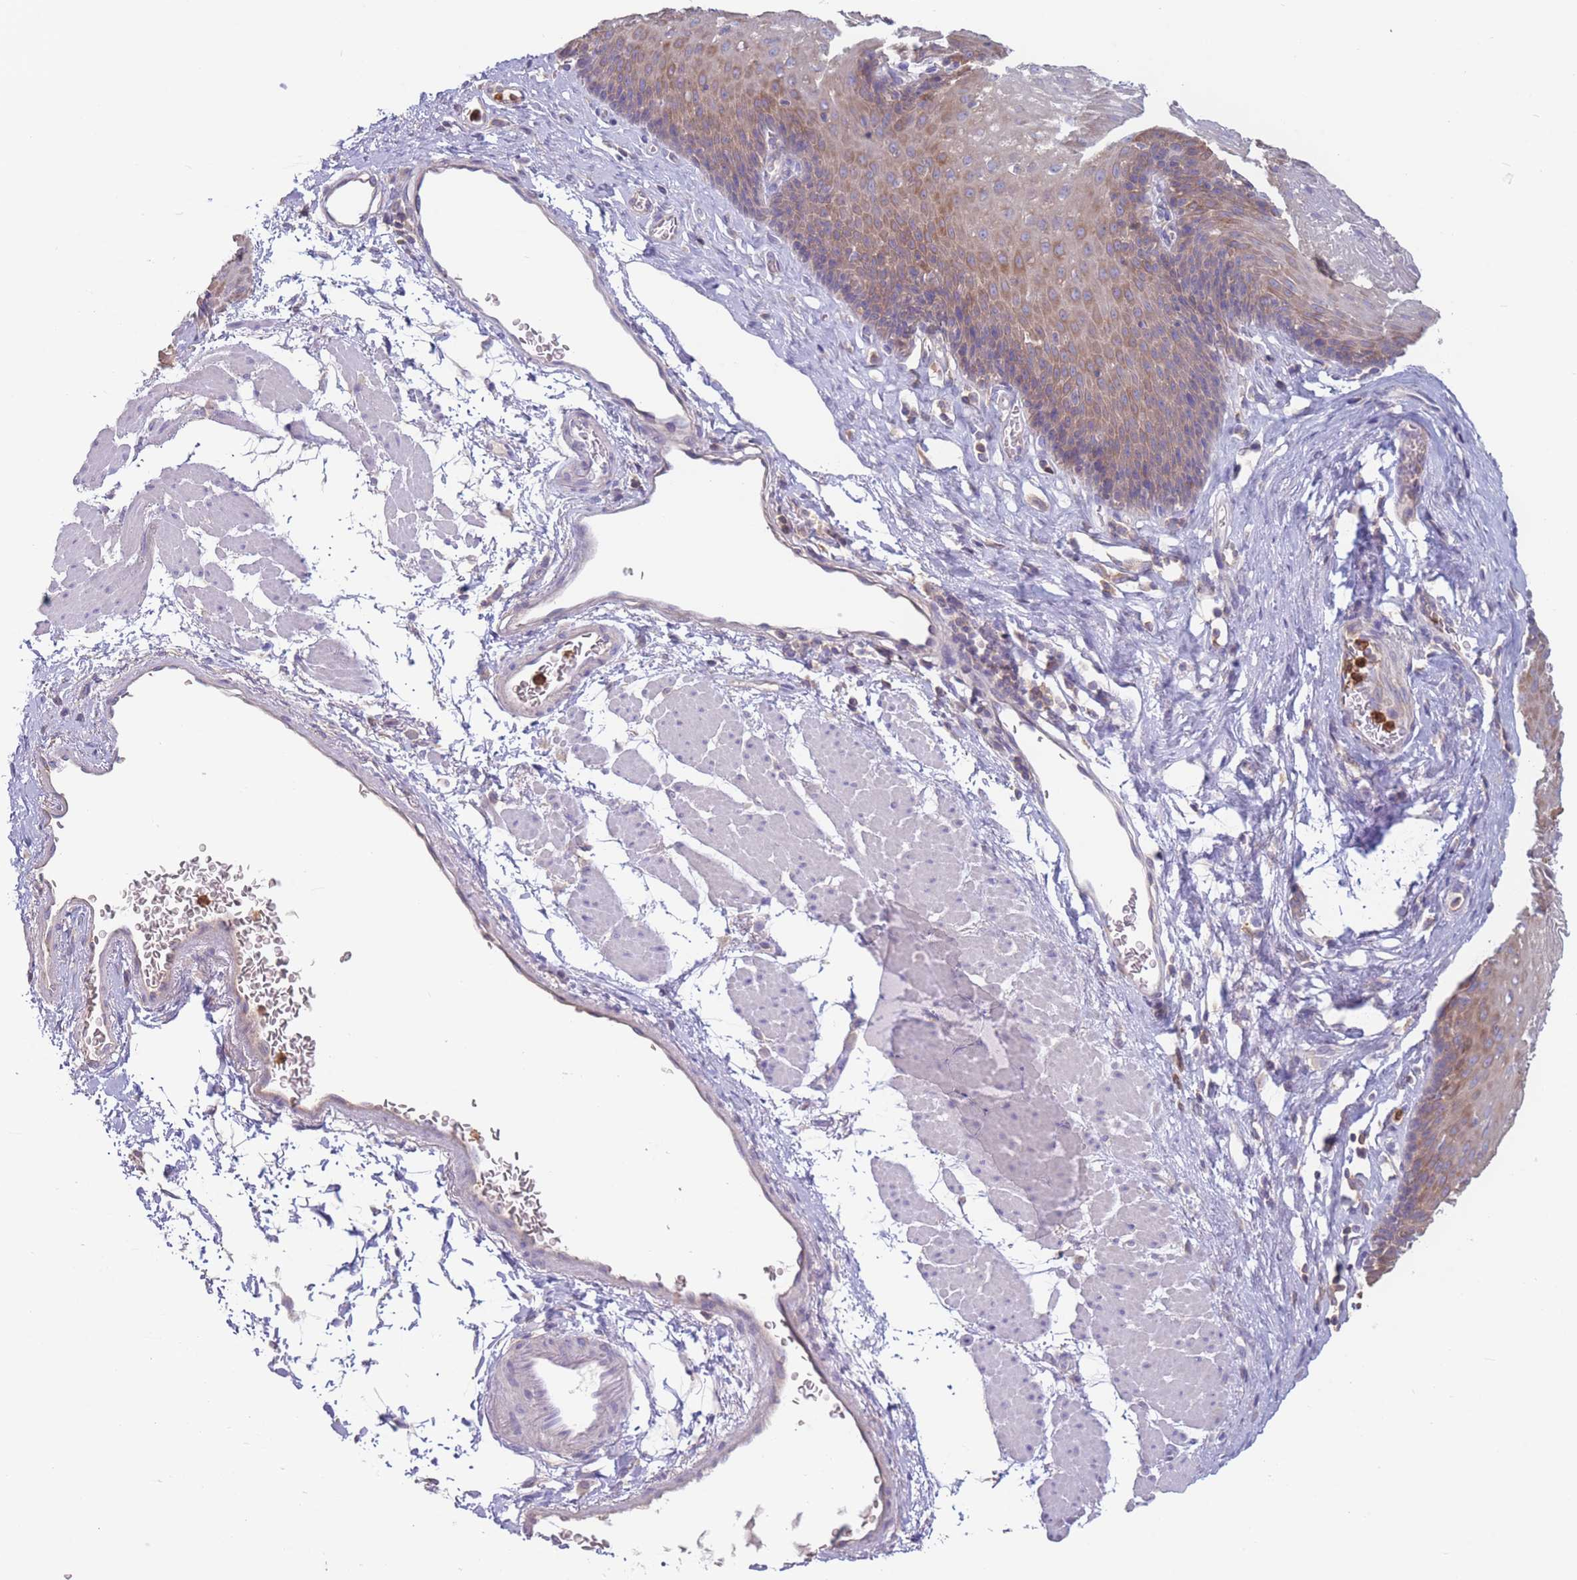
{"staining": {"intensity": "moderate", "quantity": "25%-75%", "location": "cytoplasmic/membranous"}, "tissue": "esophagus", "cell_type": "Squamous epithelial cells", "image_type": "normal", "snomed": [{"axis": "morphology", "description": "Normal tissue, NOS"}, {"axis": "topography", "description": "Esophagus"}], "caption": "A high-resolution photomicrograph shows immunohistochemistry (IHC) staining of unremarkable esophagus, which displays moderate cytoplasmic/membranous expression in about 25%-75% of squamous epithelial cells. The staining was performed using DAB (3,3'-diaminobenzidine), with brown indicating positive protein expression. Nuclei are stained blue with hematoxylin.", "gene": "ST3GAL4", "patient": {"sex": "female", "age": 66}}